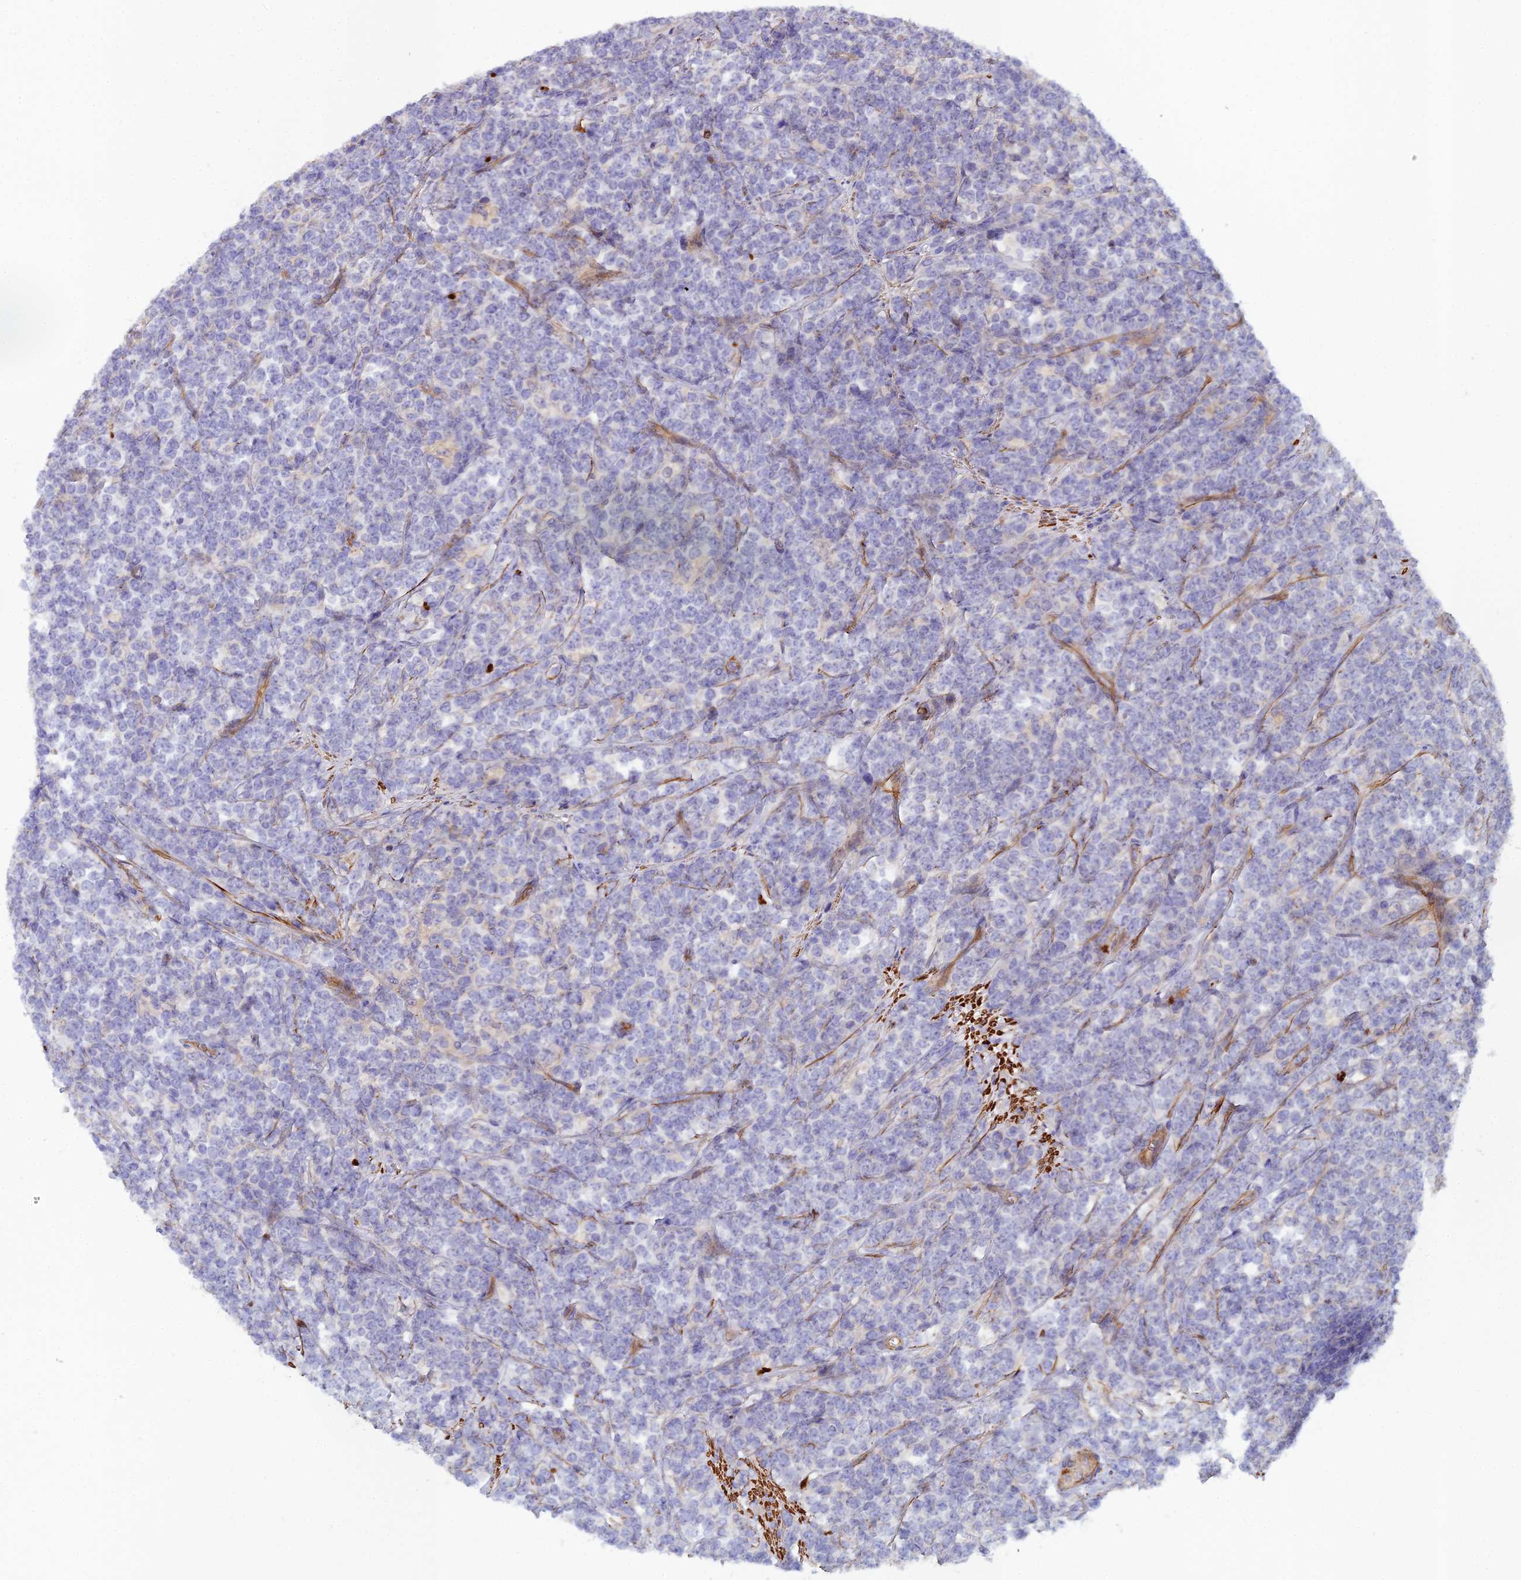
{"staining": {"intensity": "negative", "quantity": "none", "location": "none"}, "tissue": "lymphoma", "cell_type": "Tumor cells", "image_type": "cancer", "snomed": [{"axis": "morphology", "description": "Malignant lymphoma, non-Hodgkin's type, High grade"}, {"axis": "topography", "description": "Small intestine"}], "caption": "An IHC image of malignant lymphoma, non-Hodgkin's type (high-grade) is shown. There is no staining in tumor cells of malignant lymphoma, non-Hodgkin's type (high-grade). The staining is performed using DAB brown chromogen with nuclei counter-stained in using hematoxylin.", "gene": "RALGAPA2", "patient": {"sex": "male", "age": 8}}